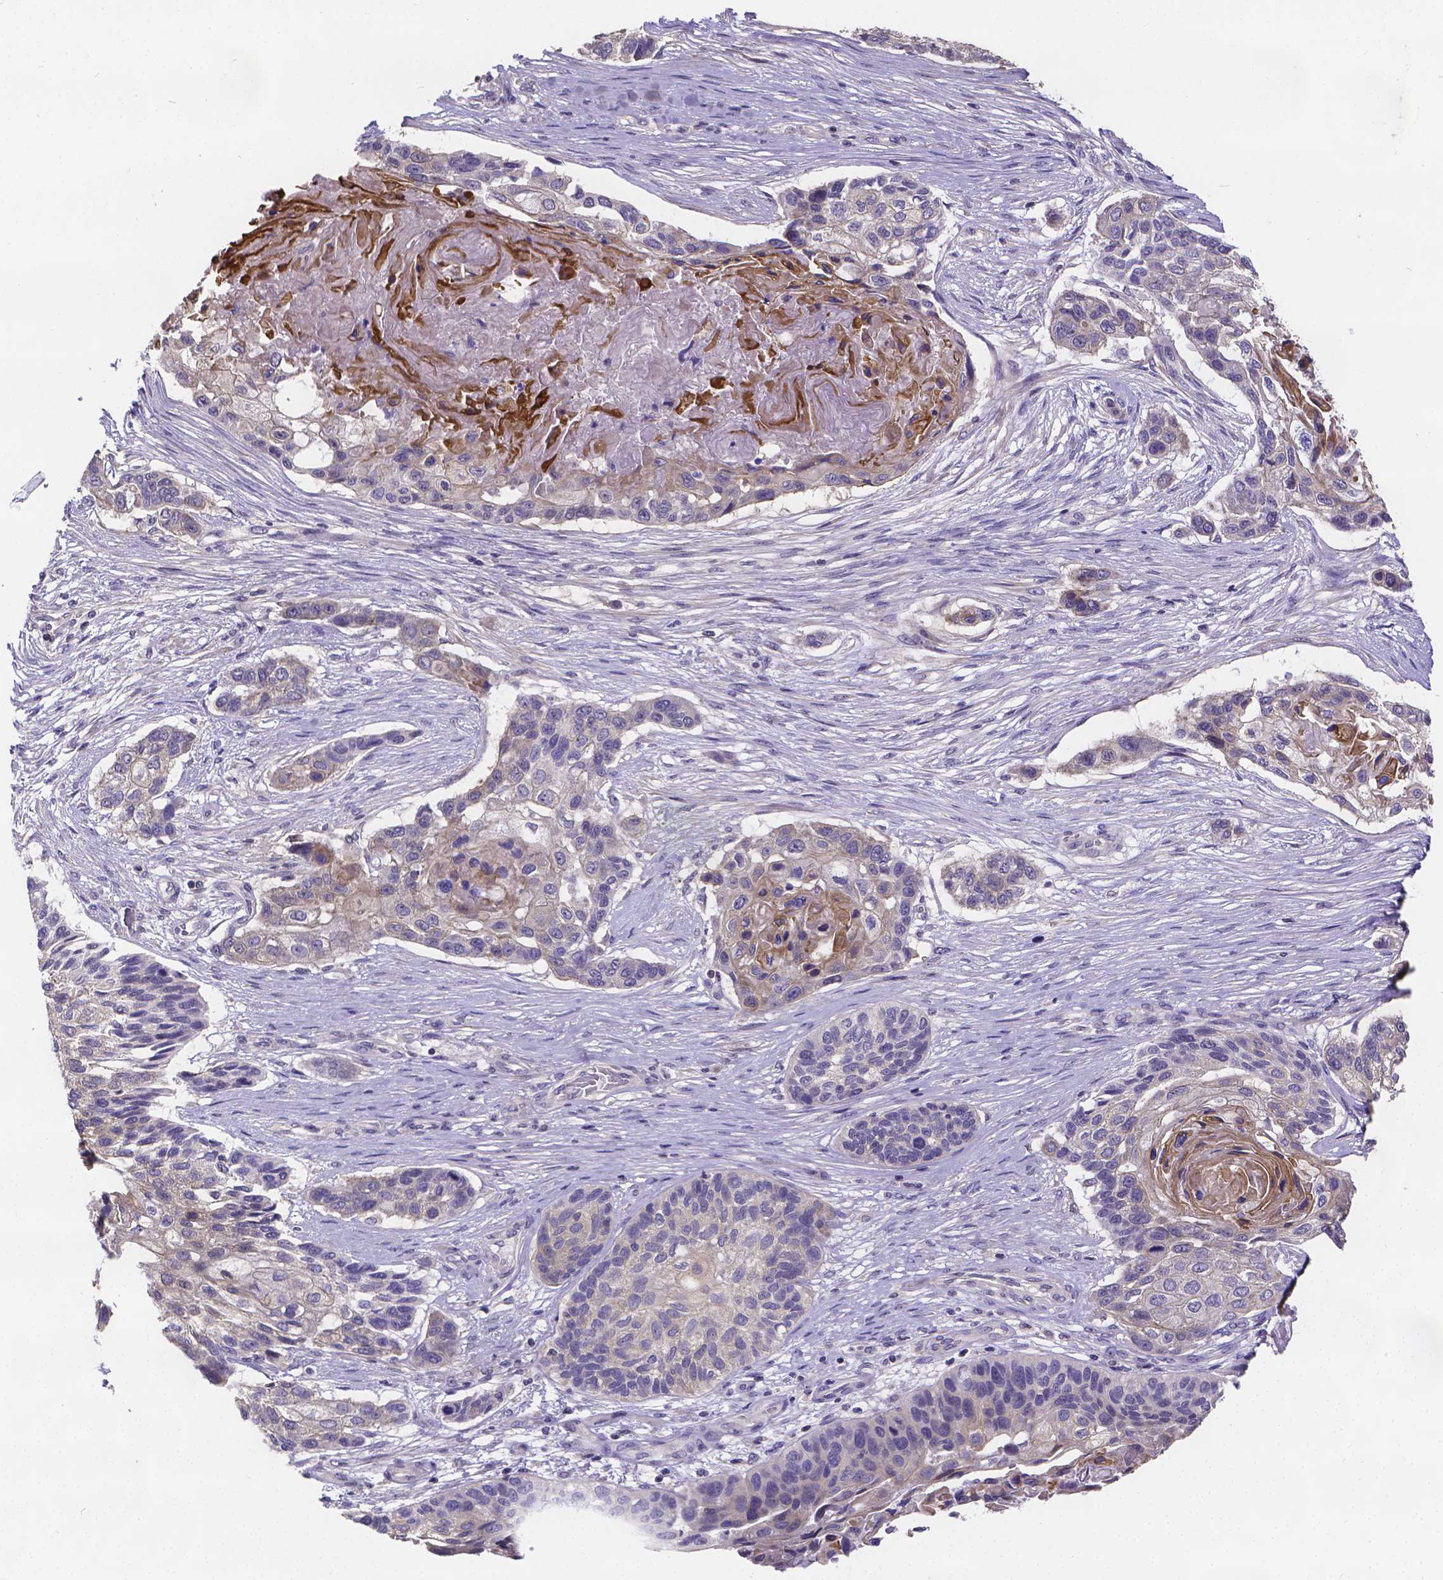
{"staining": {"intensity": "negative", "quantity": "none", "location": "none"}, "tissue": "lung cancer", "cell_type": "Tumor cells", "image_type": "cancer", "snomed": [{"axis": "morphology", "description": "Squamous cell carcinoma, NOS"}, {"axis": "topography", "description": "Lung"}], "caption": "Protein analysis of squamous cell carcinoma (lung) reveals no significant expression in tumor cells.", "gene": "GLRB", "patient": {"sex": "male", "age": 69}}